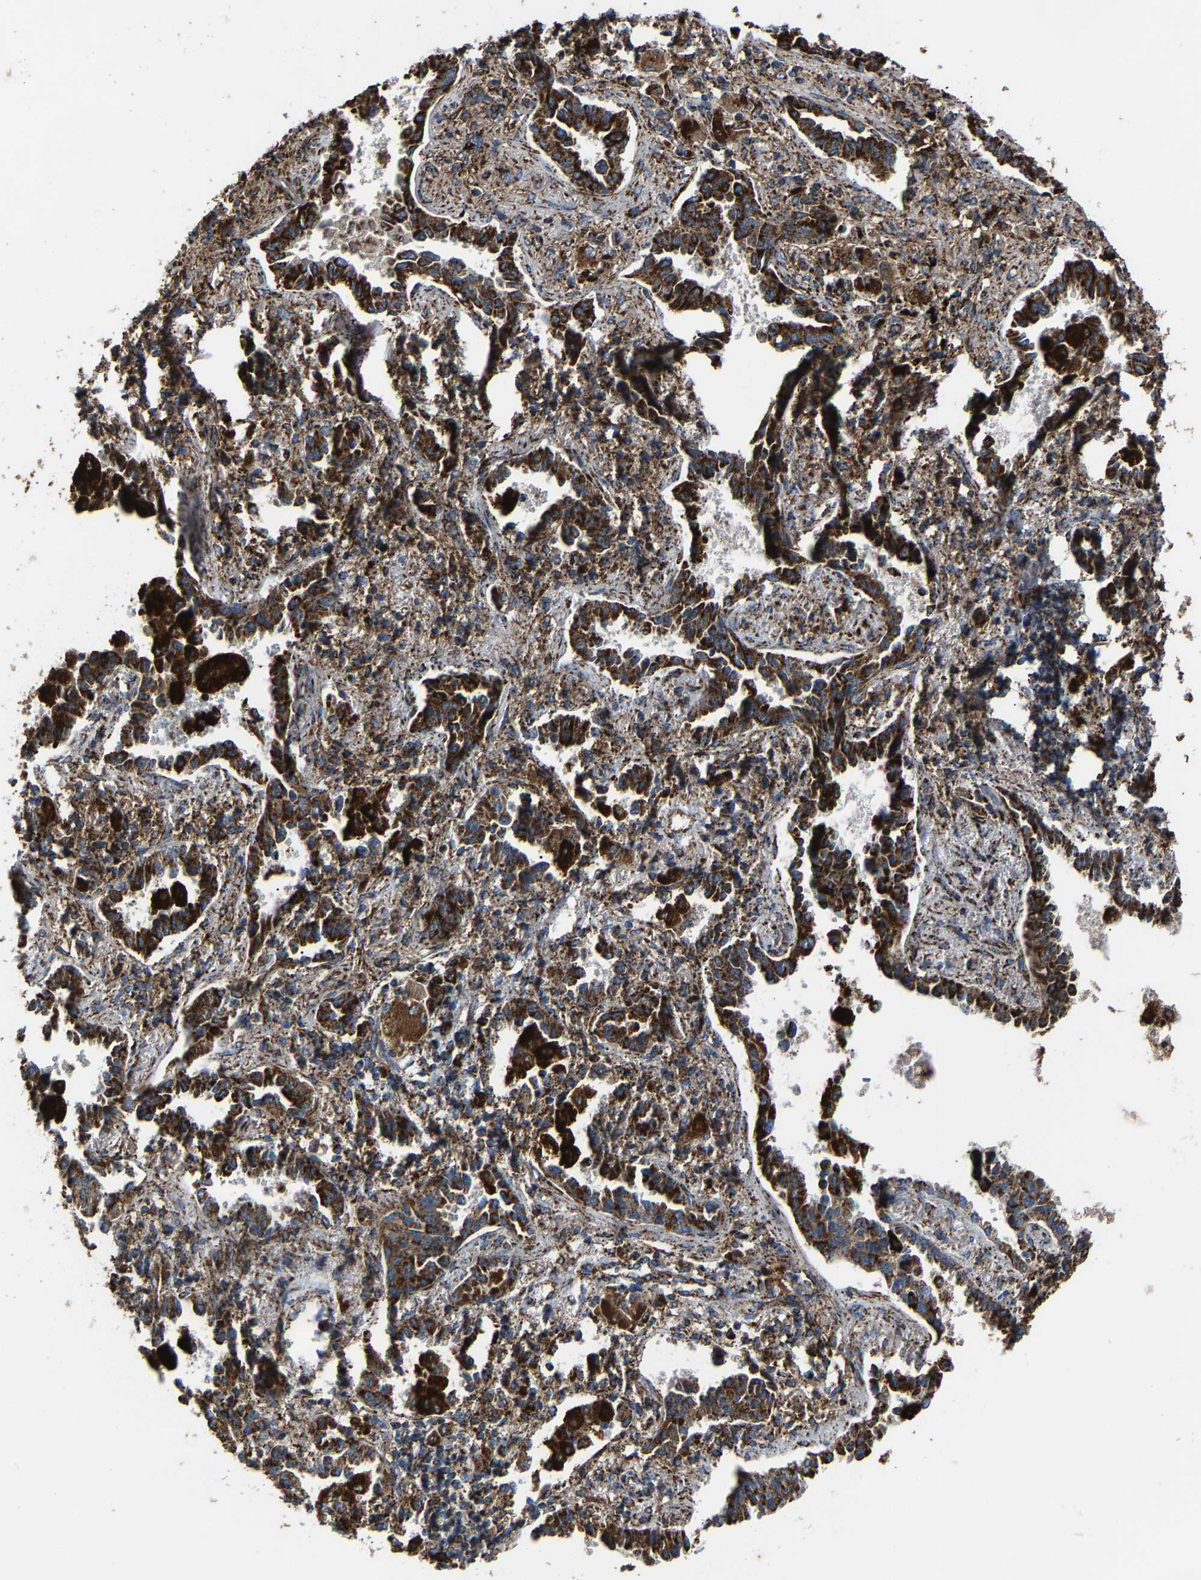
{"staining": {"intensity": "strong", "quantity": ">75%", "location": "cytoplasmic/membranous"}, "tissue": "lung cancer", "cell_type": "Tumor cells", "image_type": "cancer", "snomed": [{"axis": "morphology", "description": "Normal tissue, NOS"}, {"axis": "morphology", "description": "Adenocarcinoma, NOS"}, {"axis": "topography", "description": "Lung"}], "caption": "Protein expression analysis of human lung adenocarcinoma reveals strong cytoplasmic/membranous staining in approximately >75% of tumor cells.", "gene": "NDUFV3", "patient": {"sex": "male", "age": 59}}